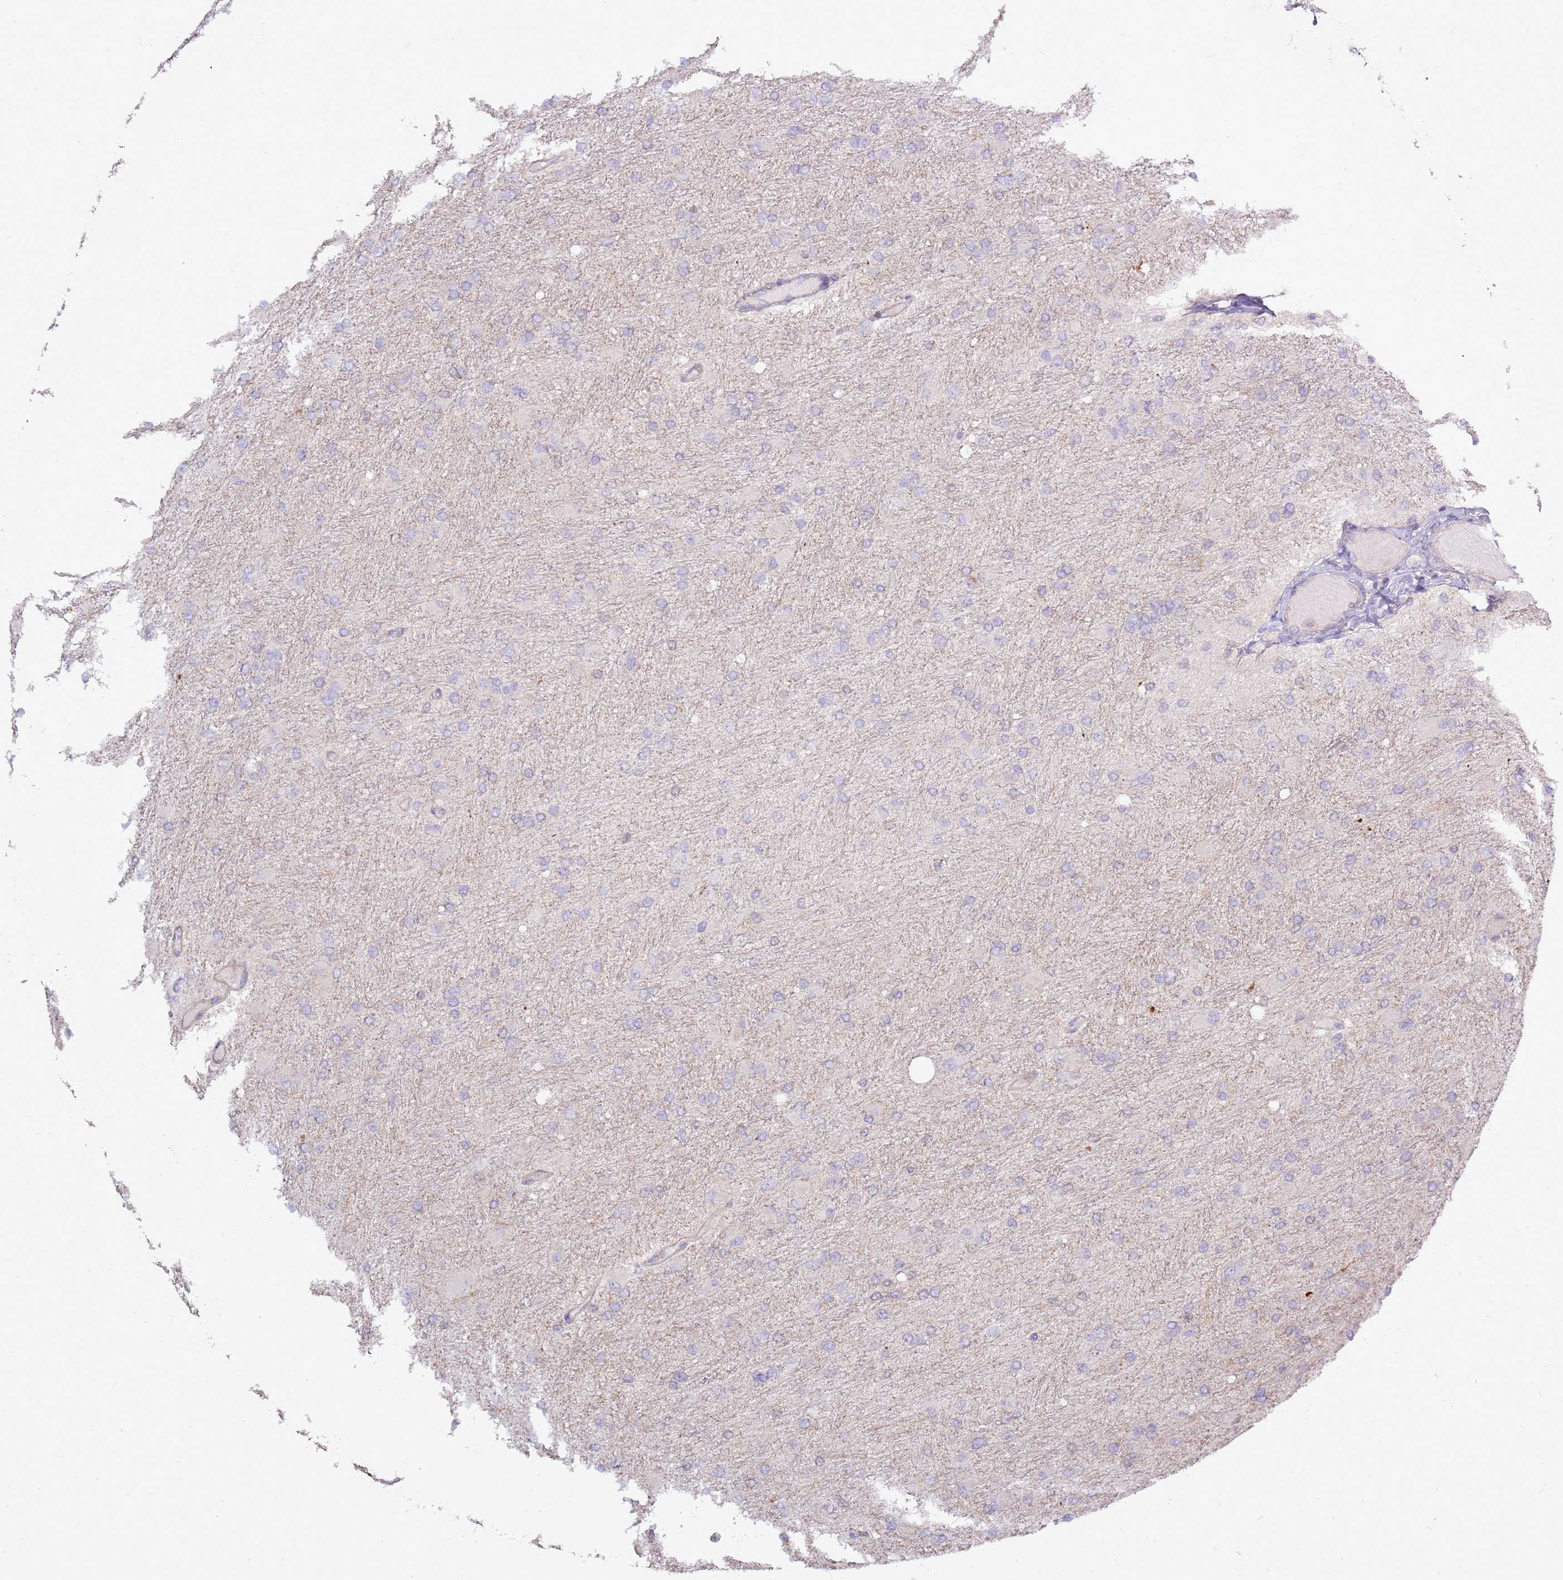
{"staining": {"intensity": "negative", "quantity": "none", "location": "none"}, "tissue": "glioma", "cell_type": "Tumor cells", "image_type": "cancer", "snomed": [{"axis": "morphology", "description": "Glioma, malignant, High grade"}, {"axis": "topography", "description": "Cerebral cortex"}], "caption": "Tumor cells are negative for protein expression in human malignant glioma (high-grade). Nuclei are stained in blue.", "gene": "EVA1B", "patient": {"sex": "female", "age": 36}}